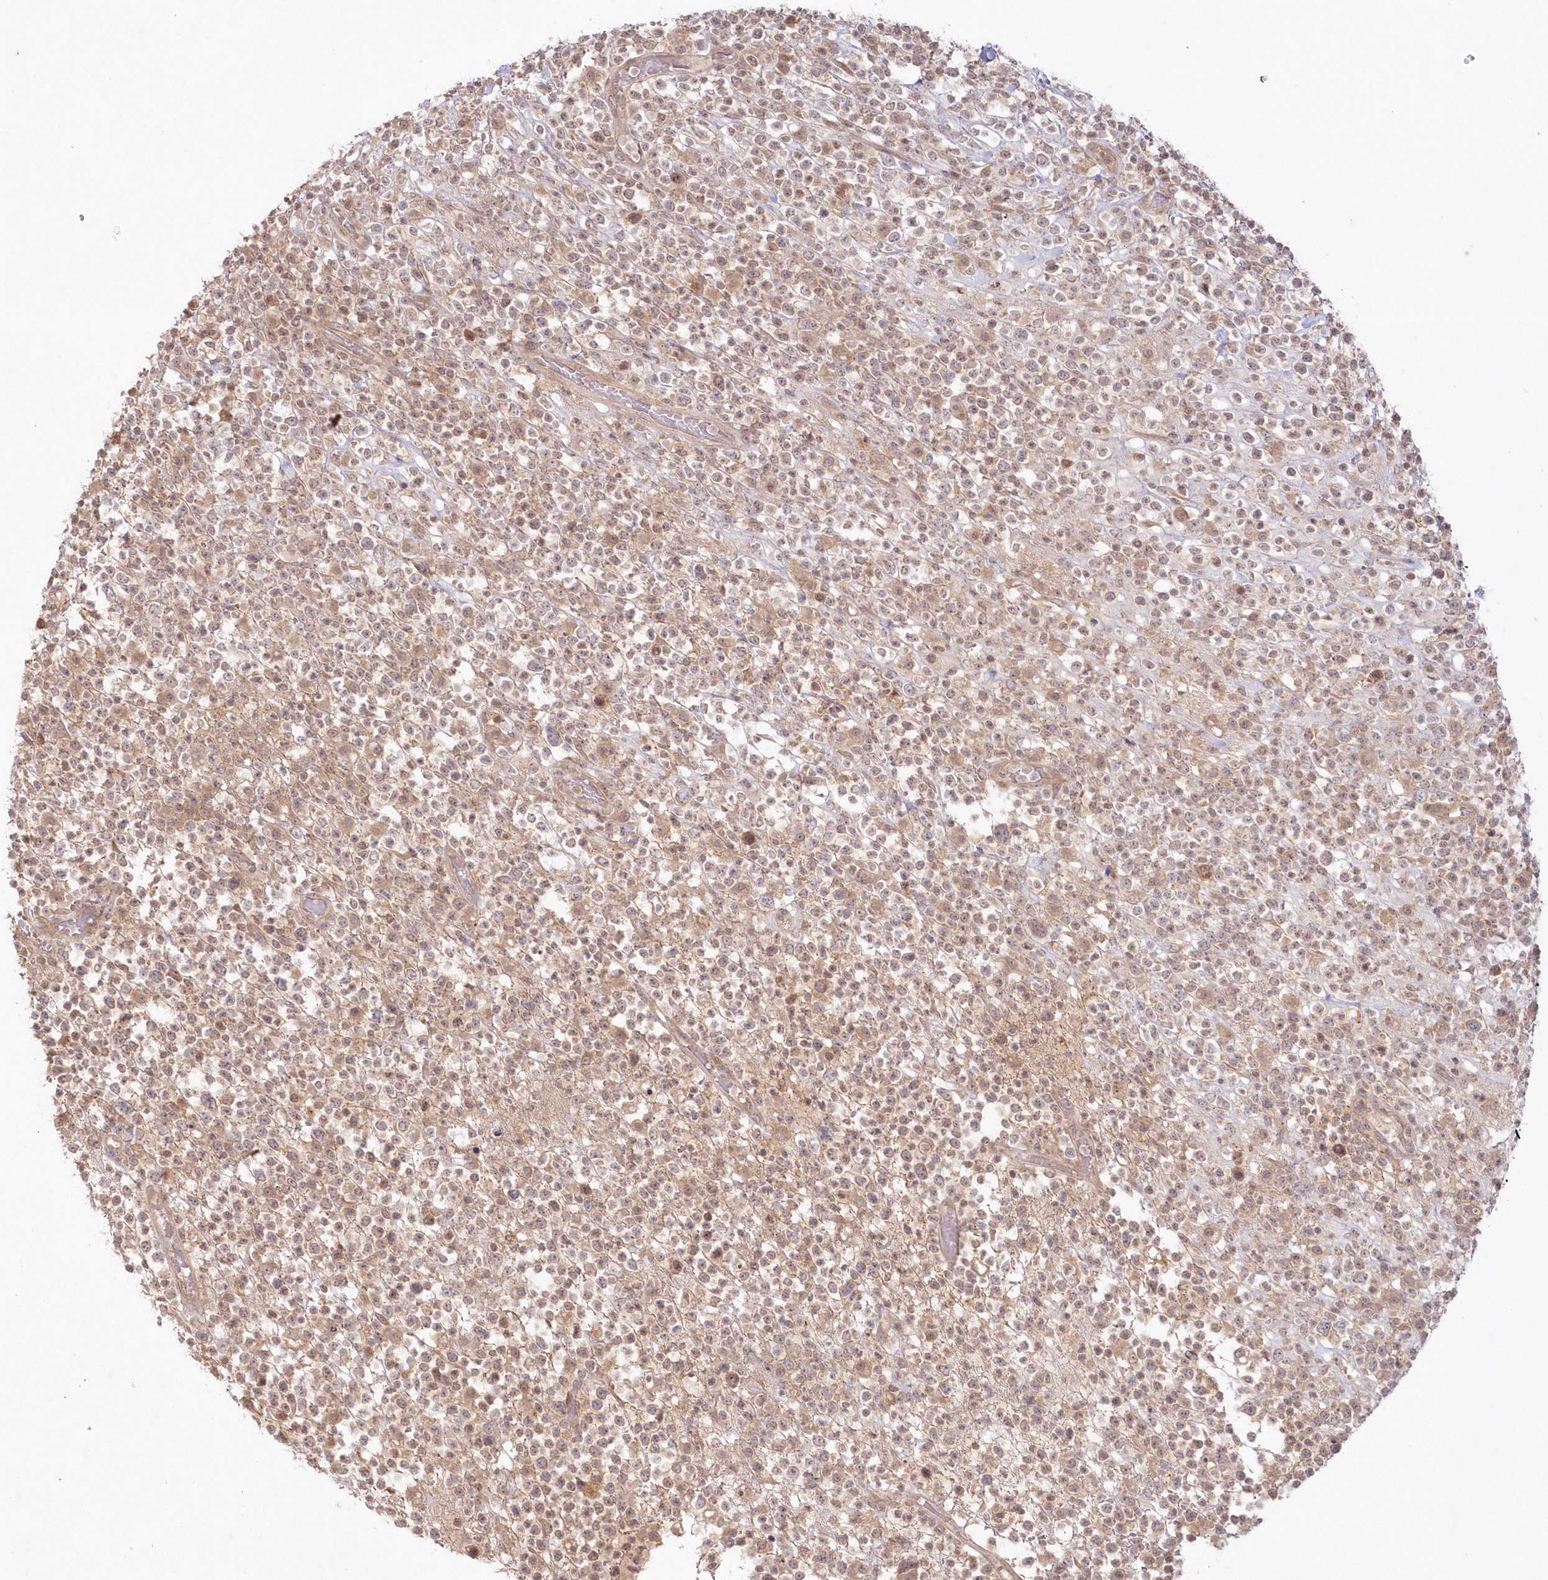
{"staining": {"intensity": "weak", "quantity": ">75%", "location": "cytoplasmic/membranous,nuclear"}, "tissue": "lymphoma", "cell_type": "Tumor cells", "image_type": "cancer", "snomed": [{"axis": "morphology", "description": "Malignant lymphoma, non-Hodgkin's type, High grade"}, {"axis": "topography", "description": "Colon"}], "caption": "Immunohistochemical staining of human lymphoma reveals low levels of weak cytoplasmic/membranous and nuclear positivity in approximately >75% of tumor cells.", "gene": "TOGARAM2", "patient": {"sex": "female", "age": 53}}